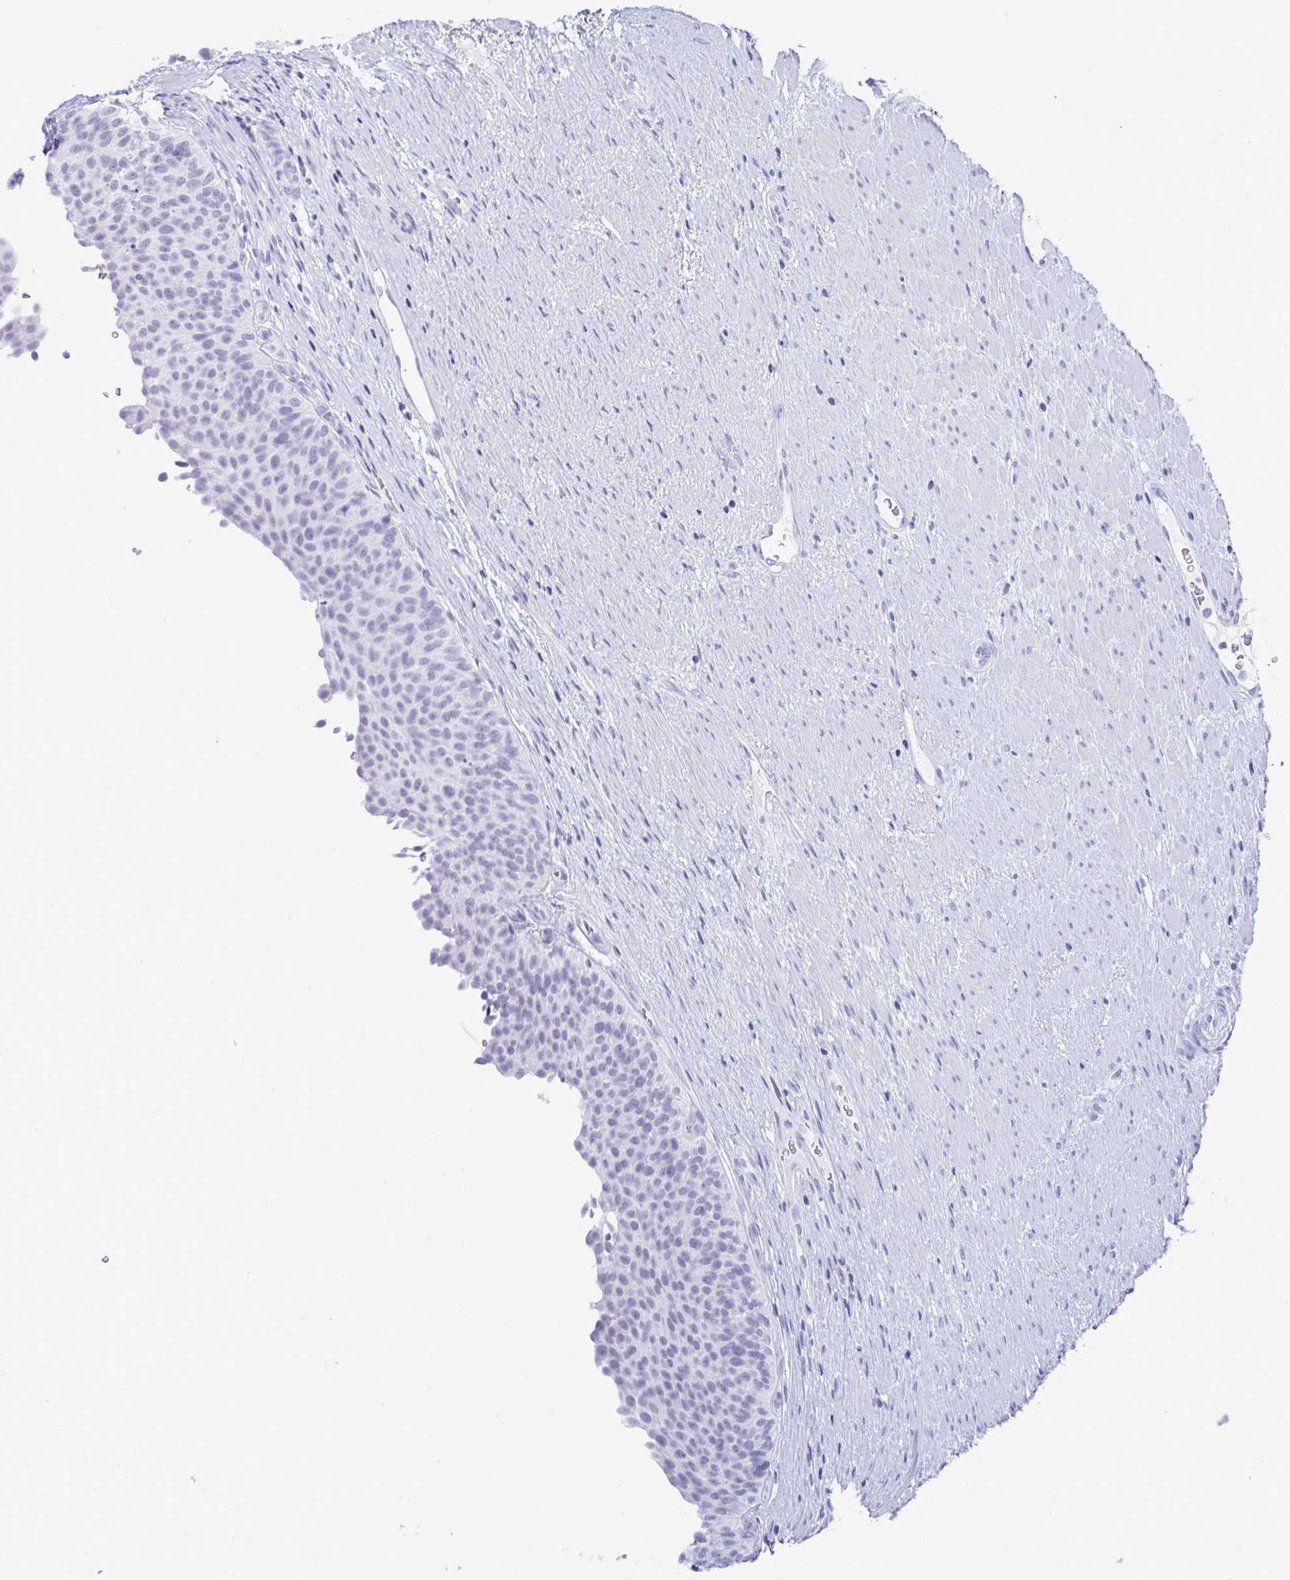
{"staining": {"intensity": "negative", "quantity": "none", "location": "none"}, "tissue": "urinary bladder", "cell_type": "Urothelial cells", "image_type": "normal", "snomed": [{"axis": "morphology", "description": "Normal tissue, NOS"}, {"axis": "topography", "description": "Urinary bladder"}, {"axis": "topography", "description": "Prostate"}], "caption": "Immunohistochemistry of unremarkable urinary bladder demonstrates no staining in urothelial cells.", "gene": "GKN2", "patient": {"sex": "male", "age": 77}}